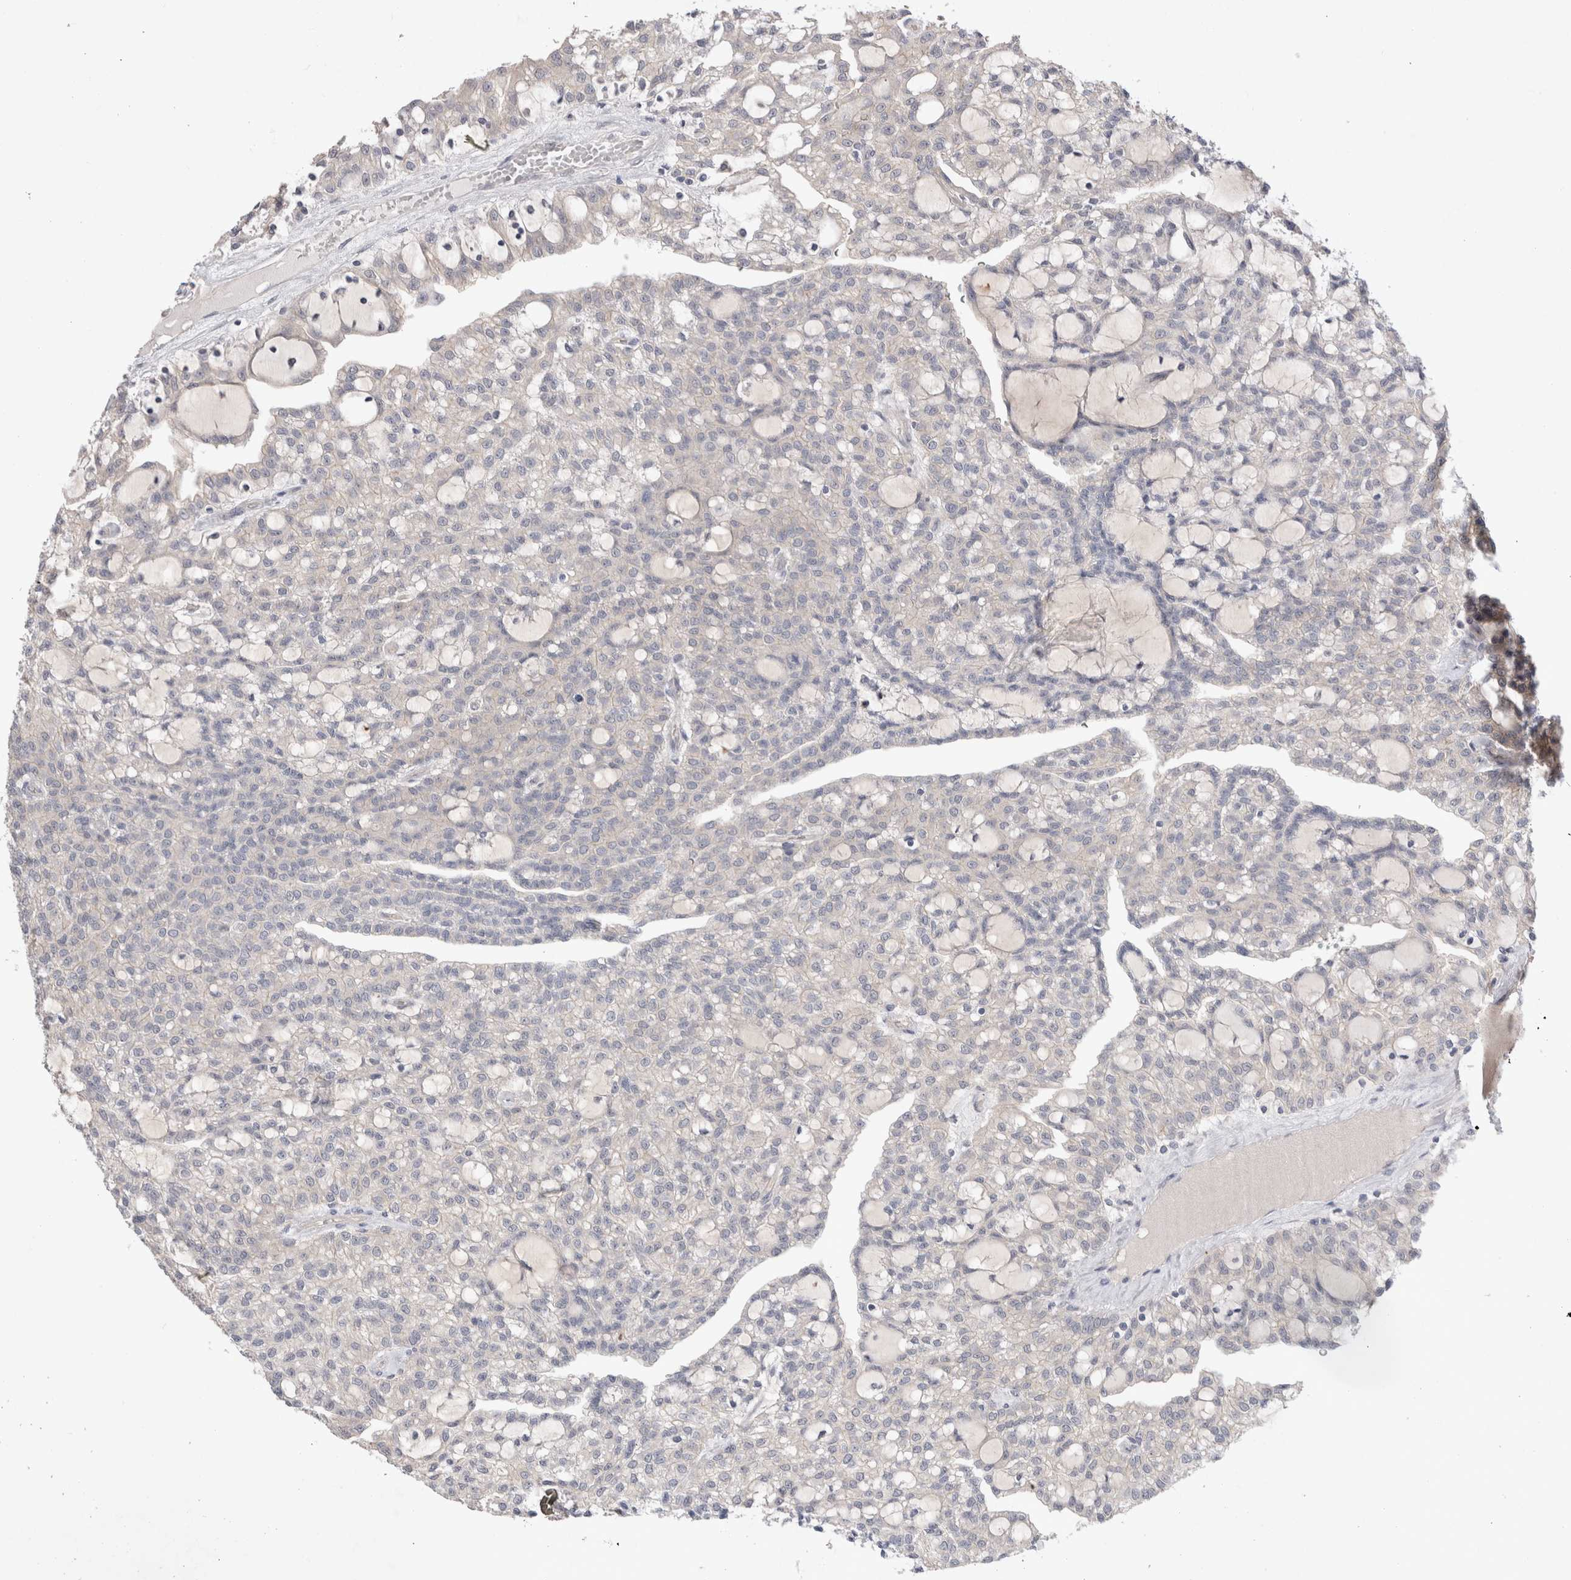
{"staining": {"intensity": "negative", "quantity": "none", "location": "none"}, "tissue": "renal cancer", "cell_type": "Tumor cells", "image_type": "cancer", "snomed": [{"axis": "morphology", "description": "Adenocarcinoma, NOS"}, {"axis": "topography", "description": "Kidney"}], "caption": "There is no significant positivity in tumor cells of renal adenocarcinoma.", "gene": "CERS3", "patient": {"sex": "male", "age": 63}}